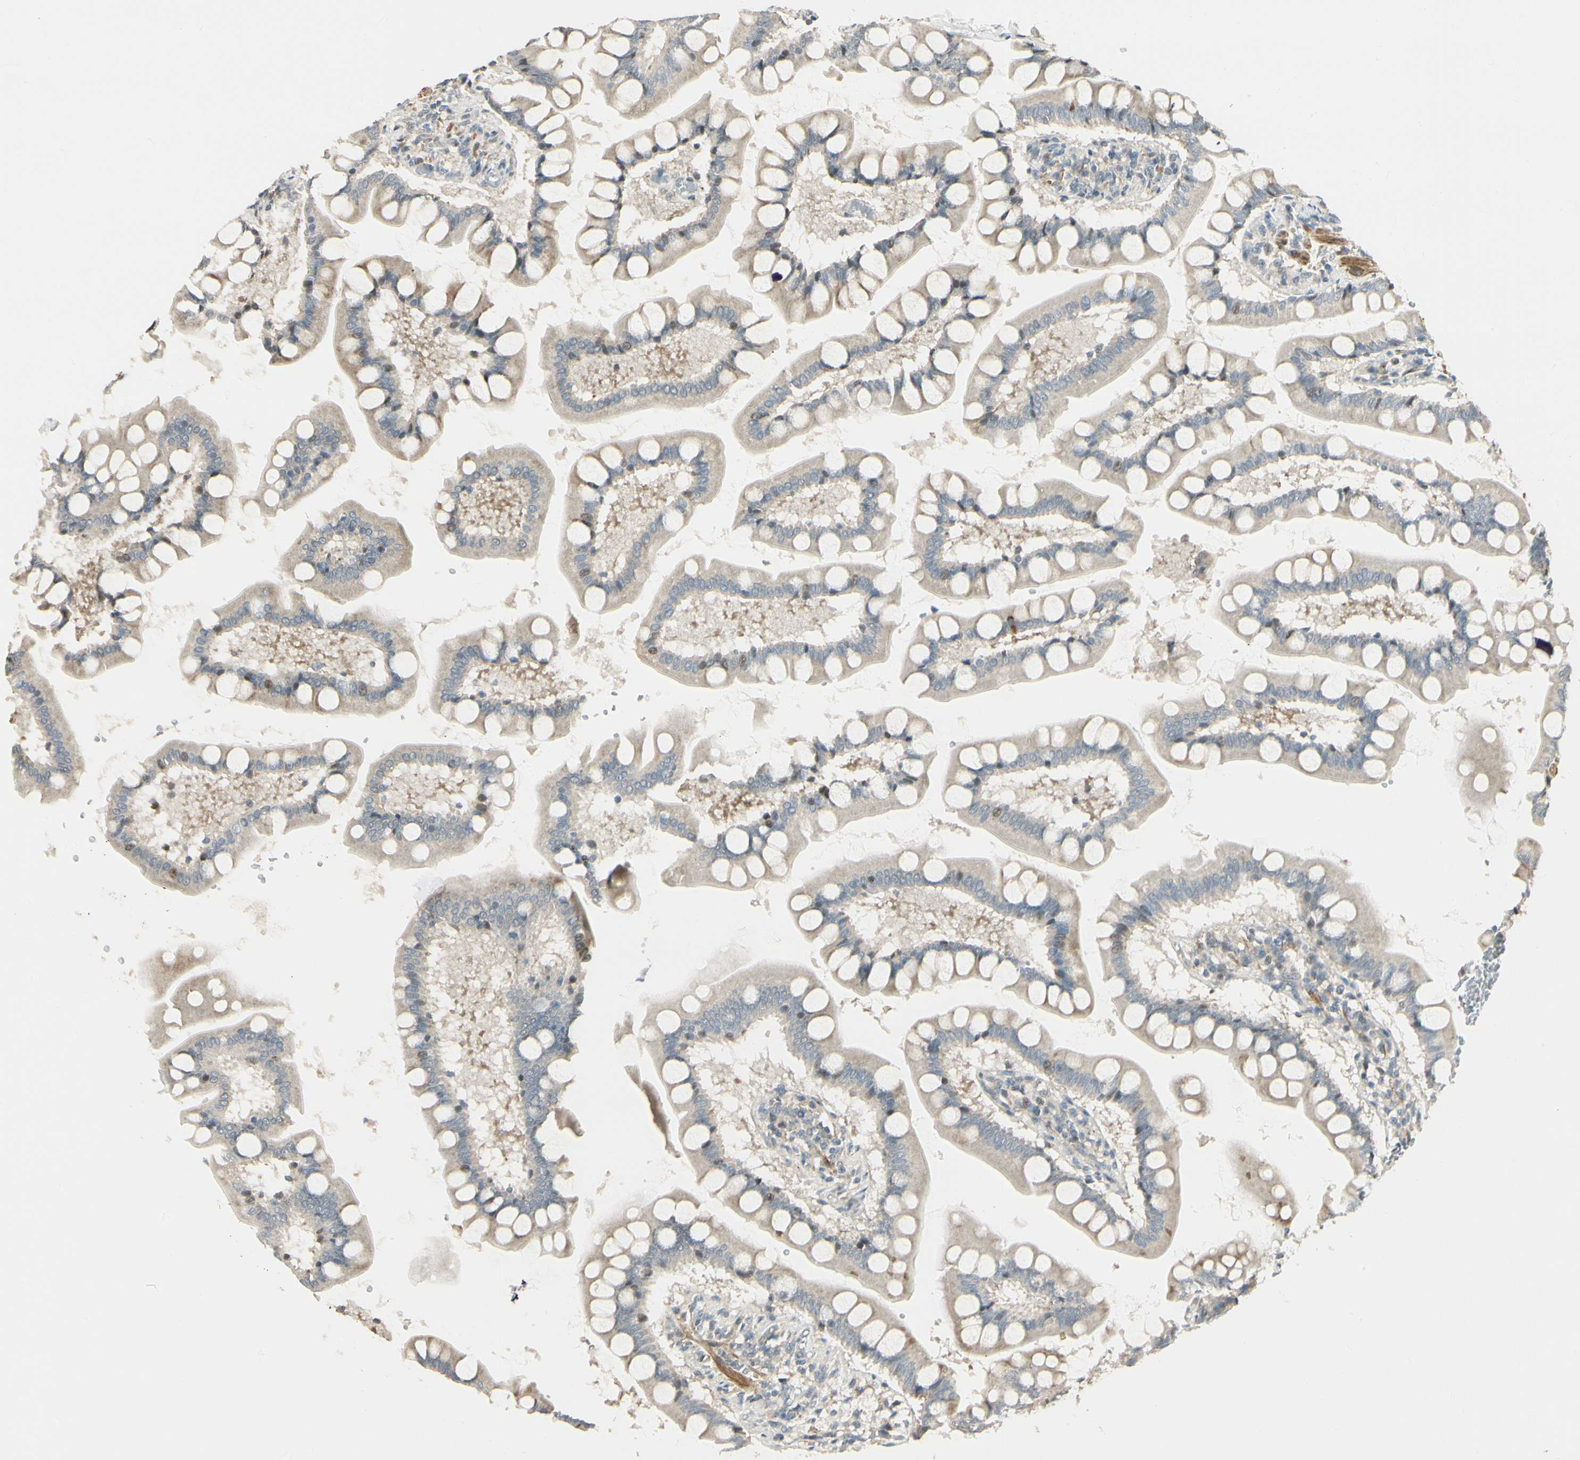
{"staining": {"intensity": "moderate", "quantity": ">75%", "location": "cytoplasmic/membranous"}, "tissue": "small intestine", "cell_type": "Glandular cells", "image_type": "normal", "snomed": [{"axis": "morphology", "description": "Normal tissue, NOS"}, {"axis": "topography", "description": "Small intestine"}], "caption": "An image showing moderate cytoplasmic/membranous positivity in about >75% of glandular cells in benign small intestine, as visualized by brown immunohistochemical staining.", "gene": "P4HA3", "patient": {"sex": "male", "age": 41}}